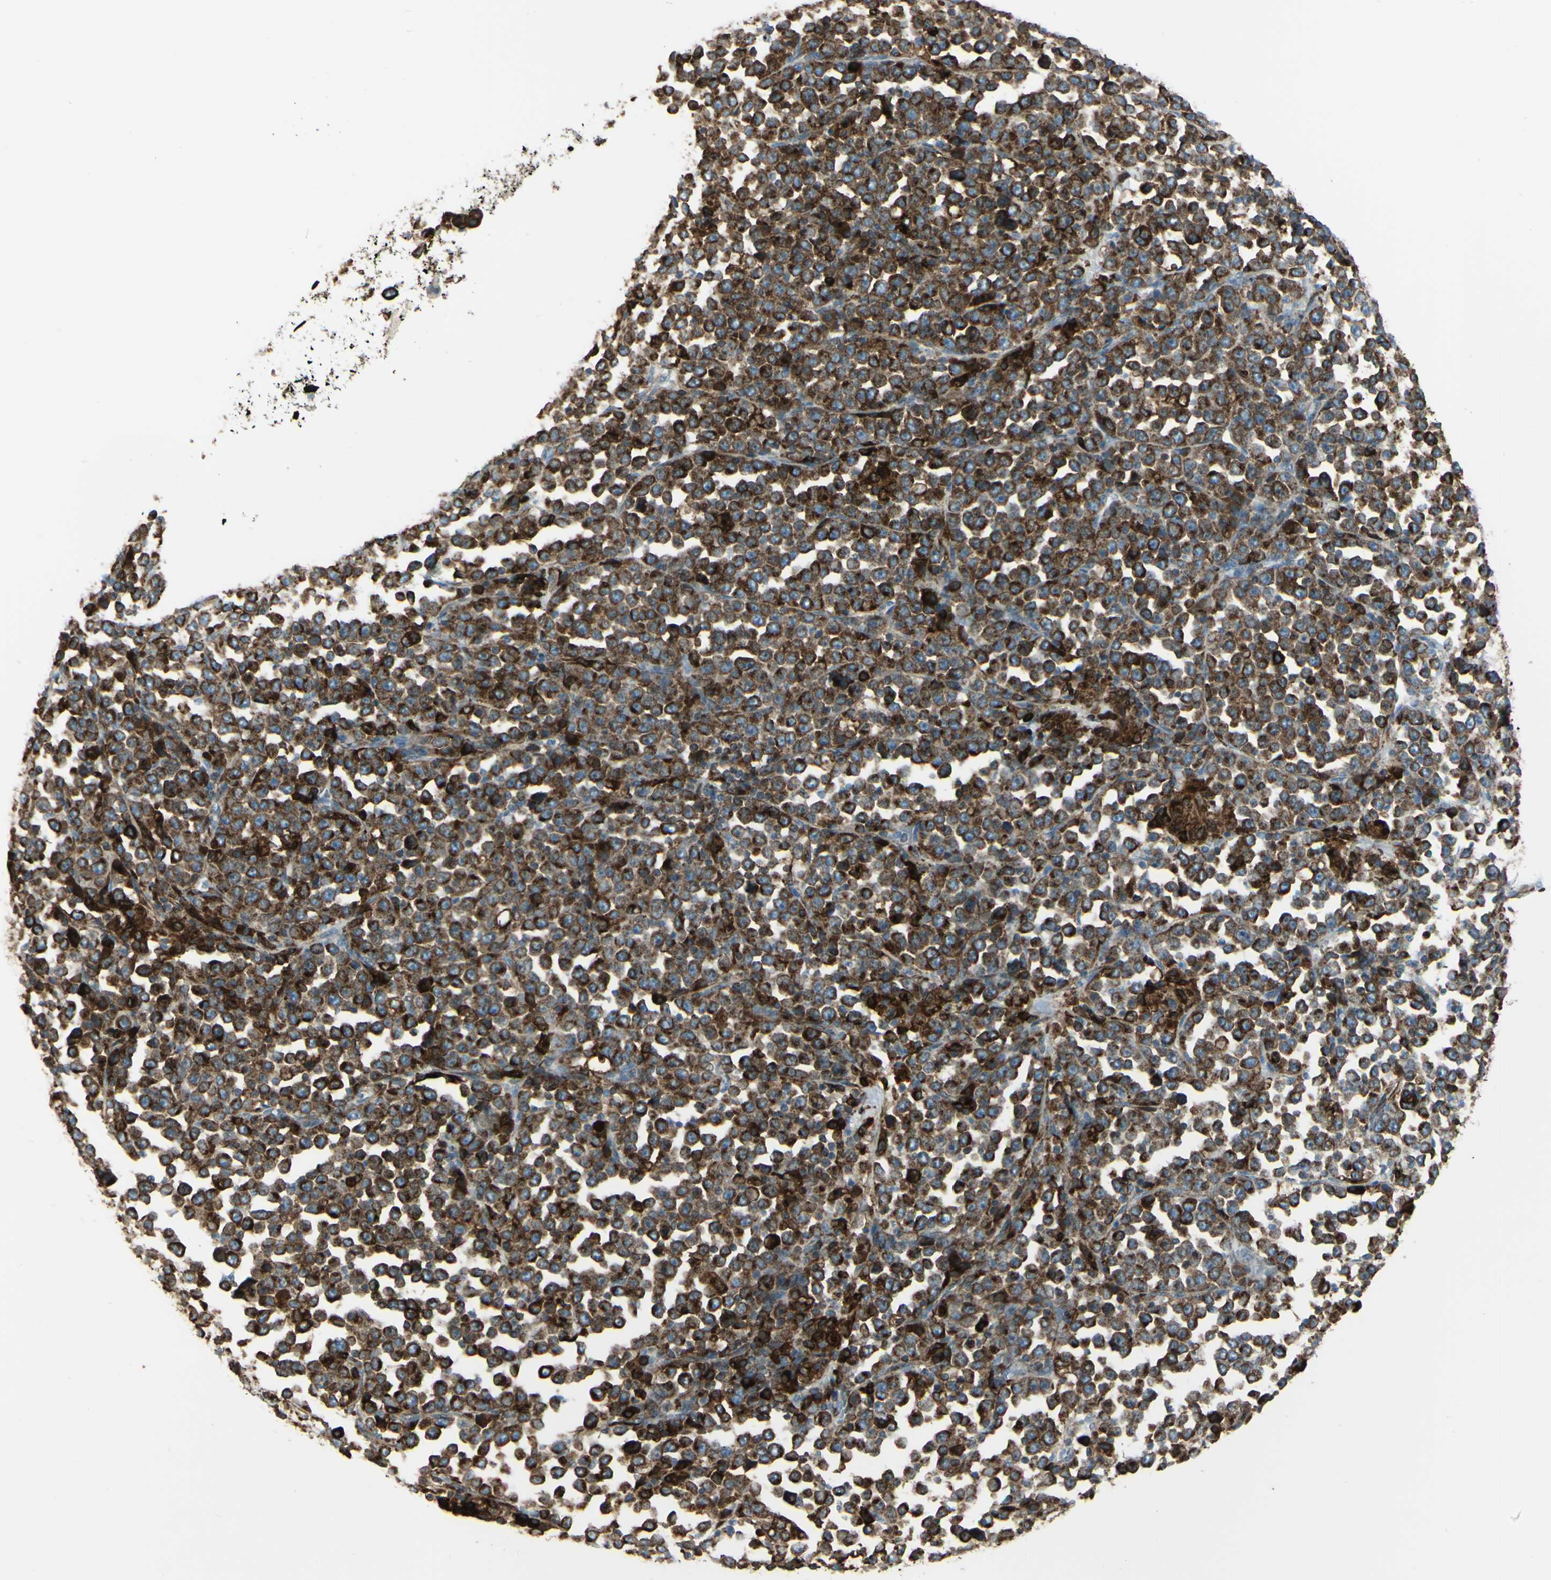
{"staining": {"intensity": "strong", "quantity": ">75%", "location": "cytoplasmic/membranous"}, "tissue": "stomach cancer", "cell_type": "Tumor cells", "image_type": "cancer", "snomed": [{"axis": "morphology", "description": "Normal tissue, NOS"}, {"axis": "morphology", "description": "Adenocarcinoma, NOS"}, {"axis": "topography", "description": "Stomach, upper"}, {"axis": "topography", "description": "Stomach"}], "caption": "This image demonstrates immunohistochemistry staining of stomach cancer, with high strong cytoplasmic/membranous positivity in approximately >75% of tumor cells.", "gene": "CD74", "patient": {"sex": "male", "age": 59}}